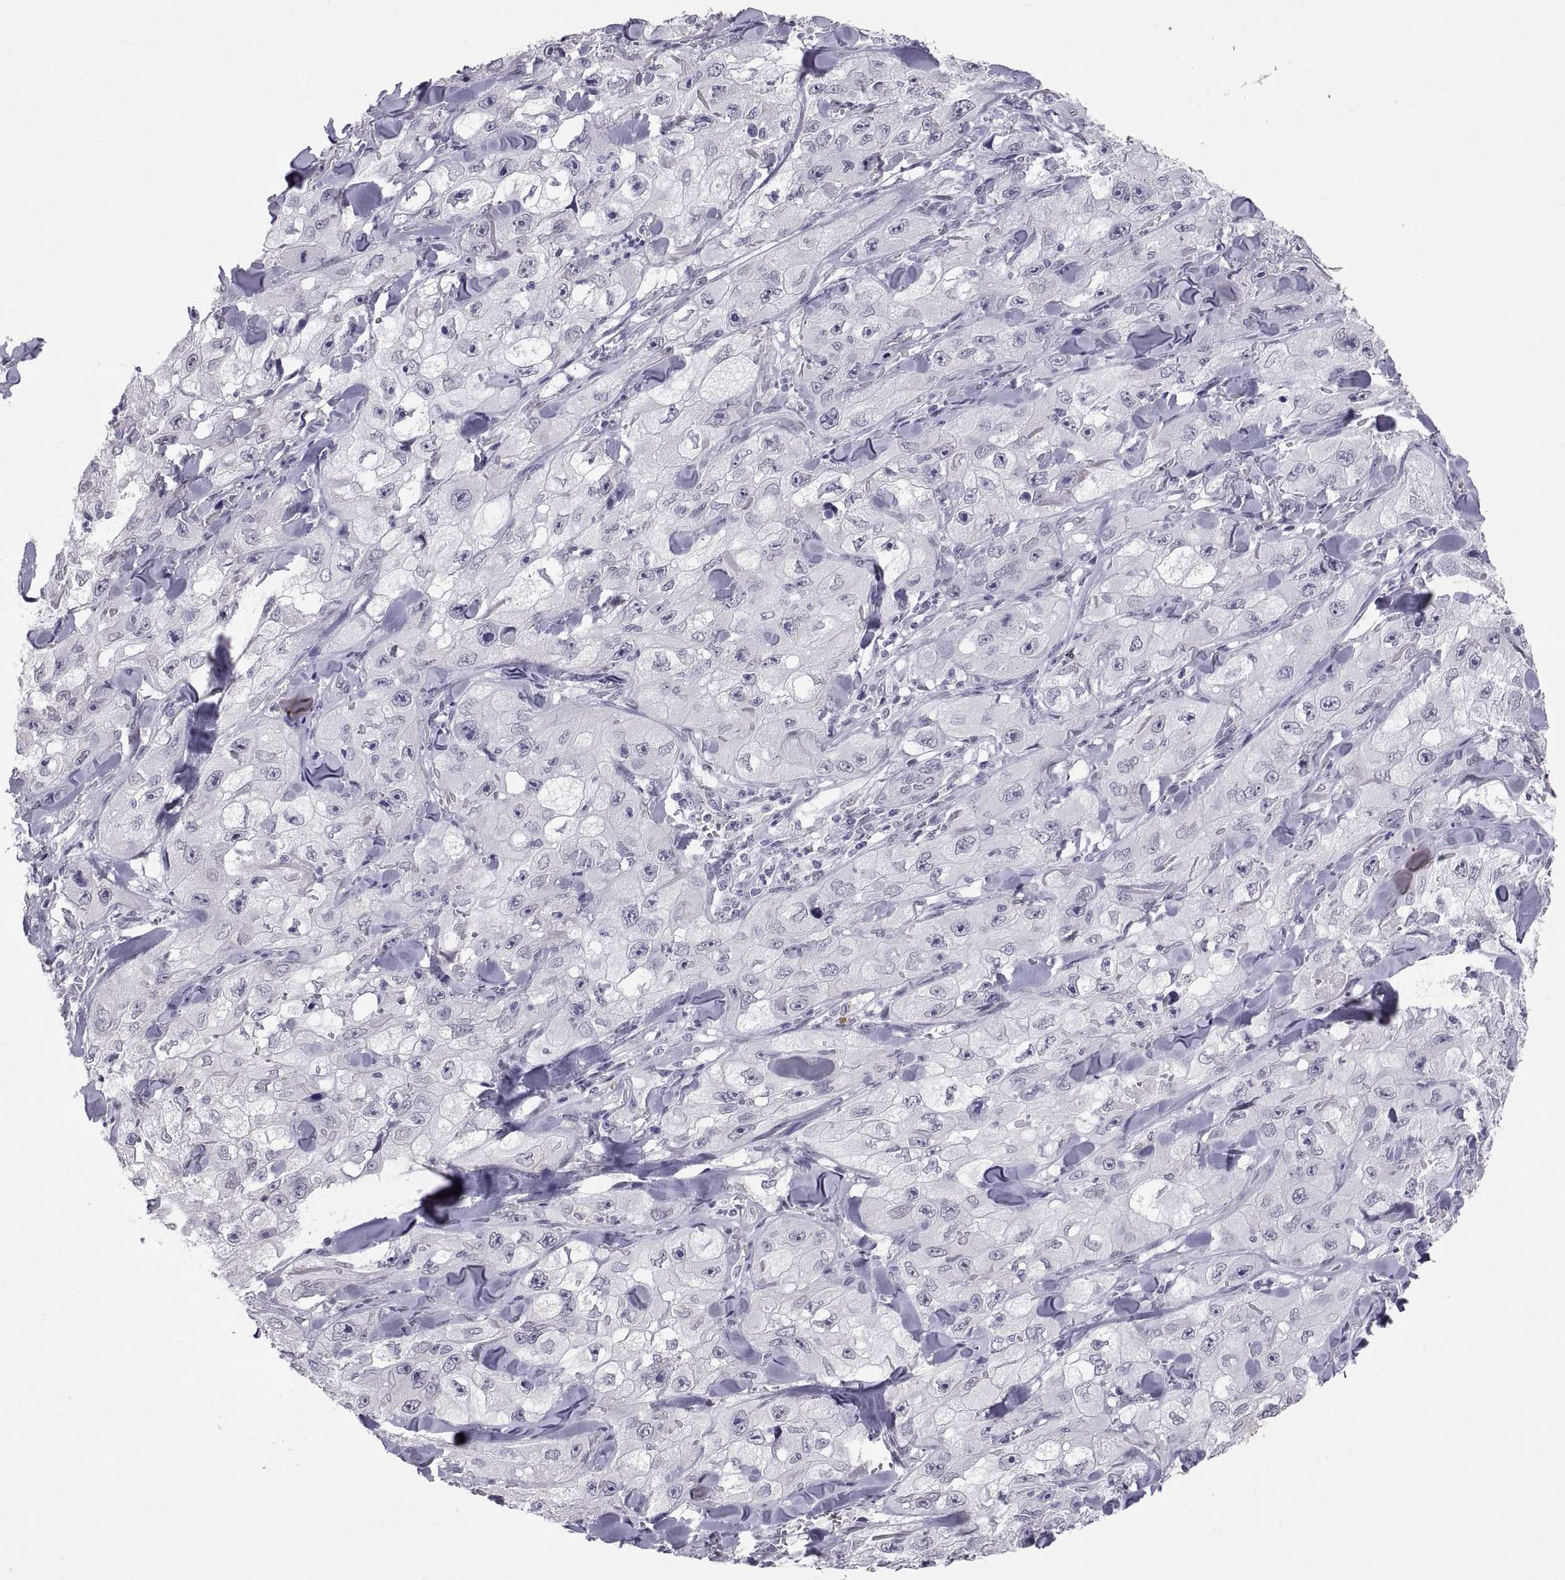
{"staining": {"intensity": "negative", "quantity": "none", "location": "none"}, "tissue": "skin cancer", "cell_type": "Tumor cells", "image_type": "cancer", "snomed": [{"axis": "morphology", "description": "Squamous cell carcinoma, NOS"}, {"axis": "topography", "description": "Skin"}, {"axis": "topography", "description": "Subcutis"}], "caption": "The histopathology image reveals no significant staining in tumor cells of squamous cell carcinoma (skin).", "gene": "KRT77", "patient": {"sex": "male", "age": 73}}